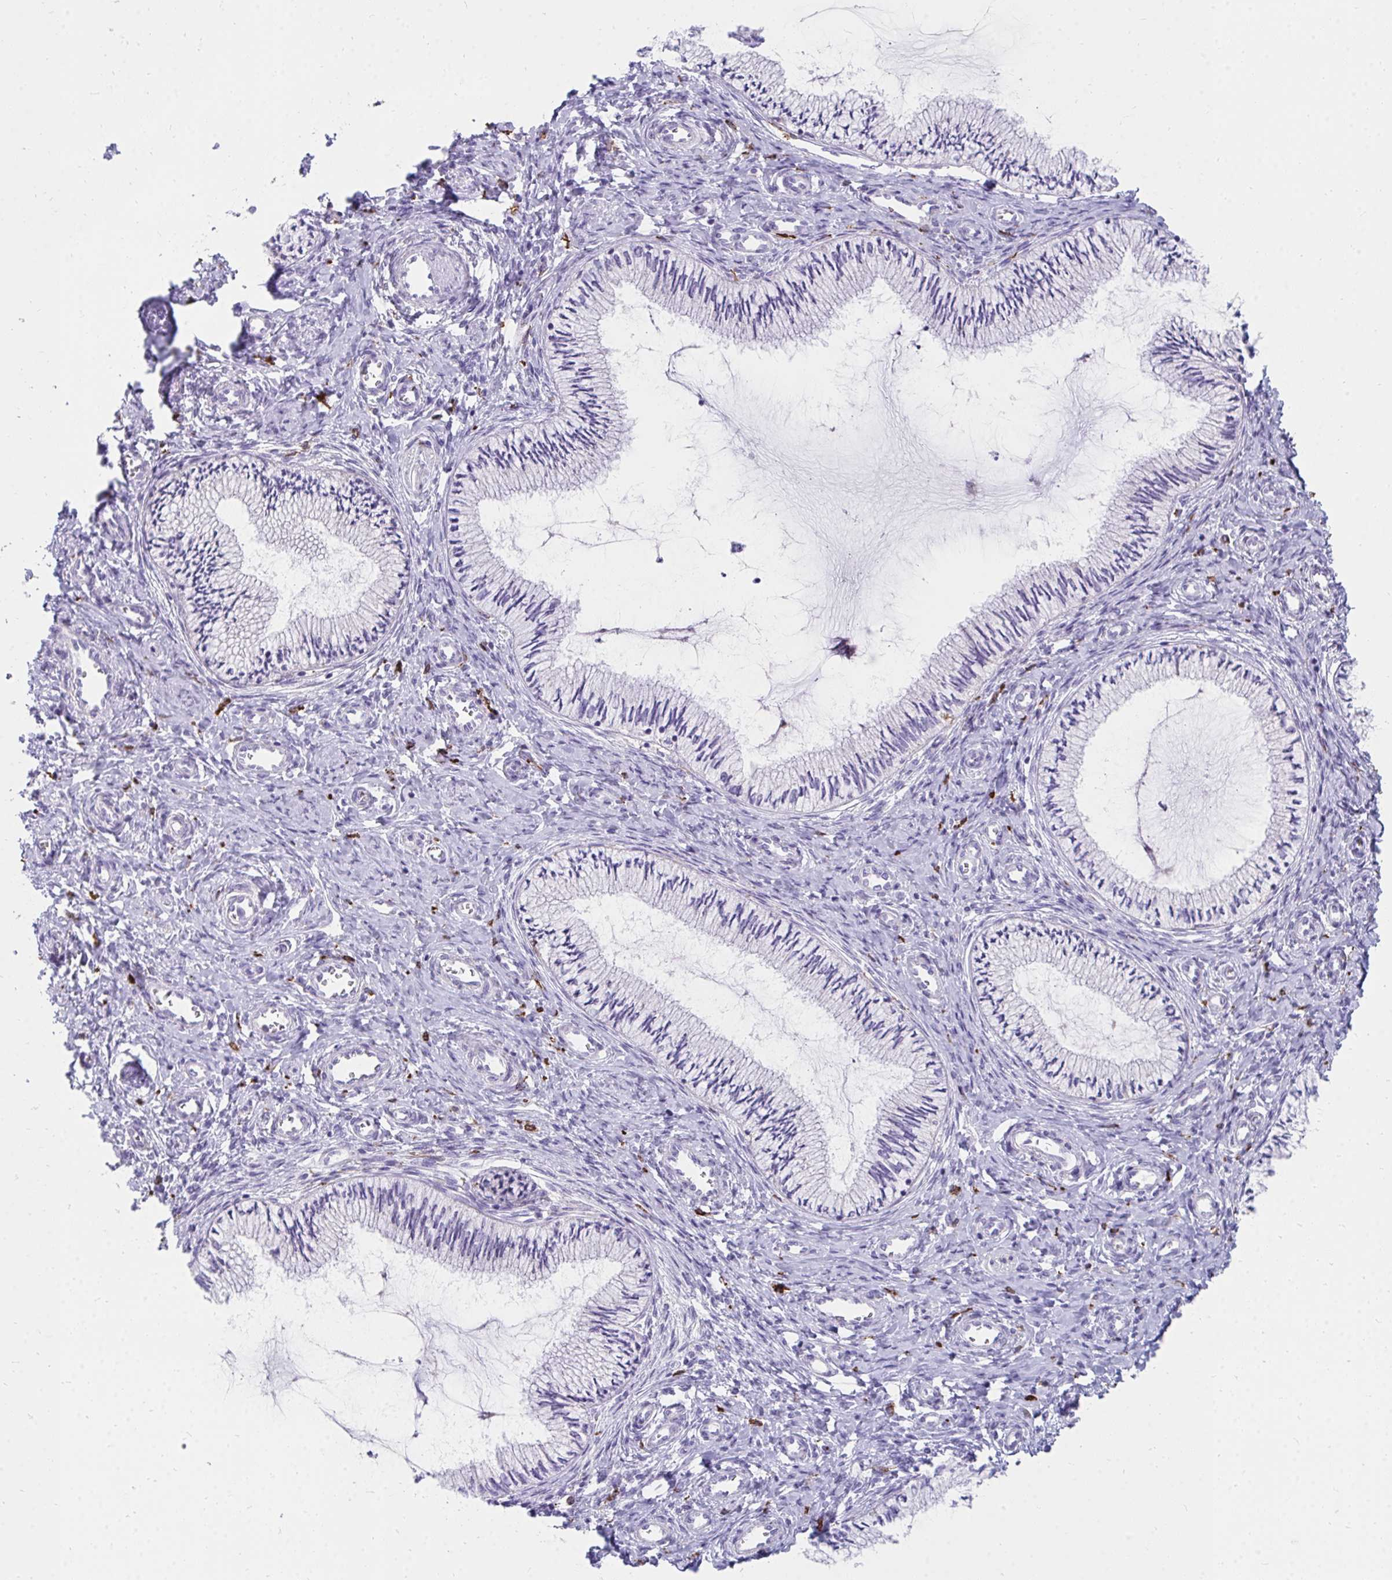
{"staining": {"intensity": "negative", "quantity": "none", "location": "none"}, "tissue": "cervix", "cell_type": "Glandular cells", "image_type": "normal", "snomed": [{"axis": "morphology", "description": "Normal tissue, NOS"}, {"axis": "topography", "description": "Cervix"}], "caption": "Immunohistochemistry (IHC) micrograph of normal human cervix stained for a protein (brown), which reveals no expression in glandular cells. (DAB (3,3'-diaminobenzidine) immunohistochemistry, high magnification).", "gene": "CD163", "patient": {"sex": "female", "age": 24}}